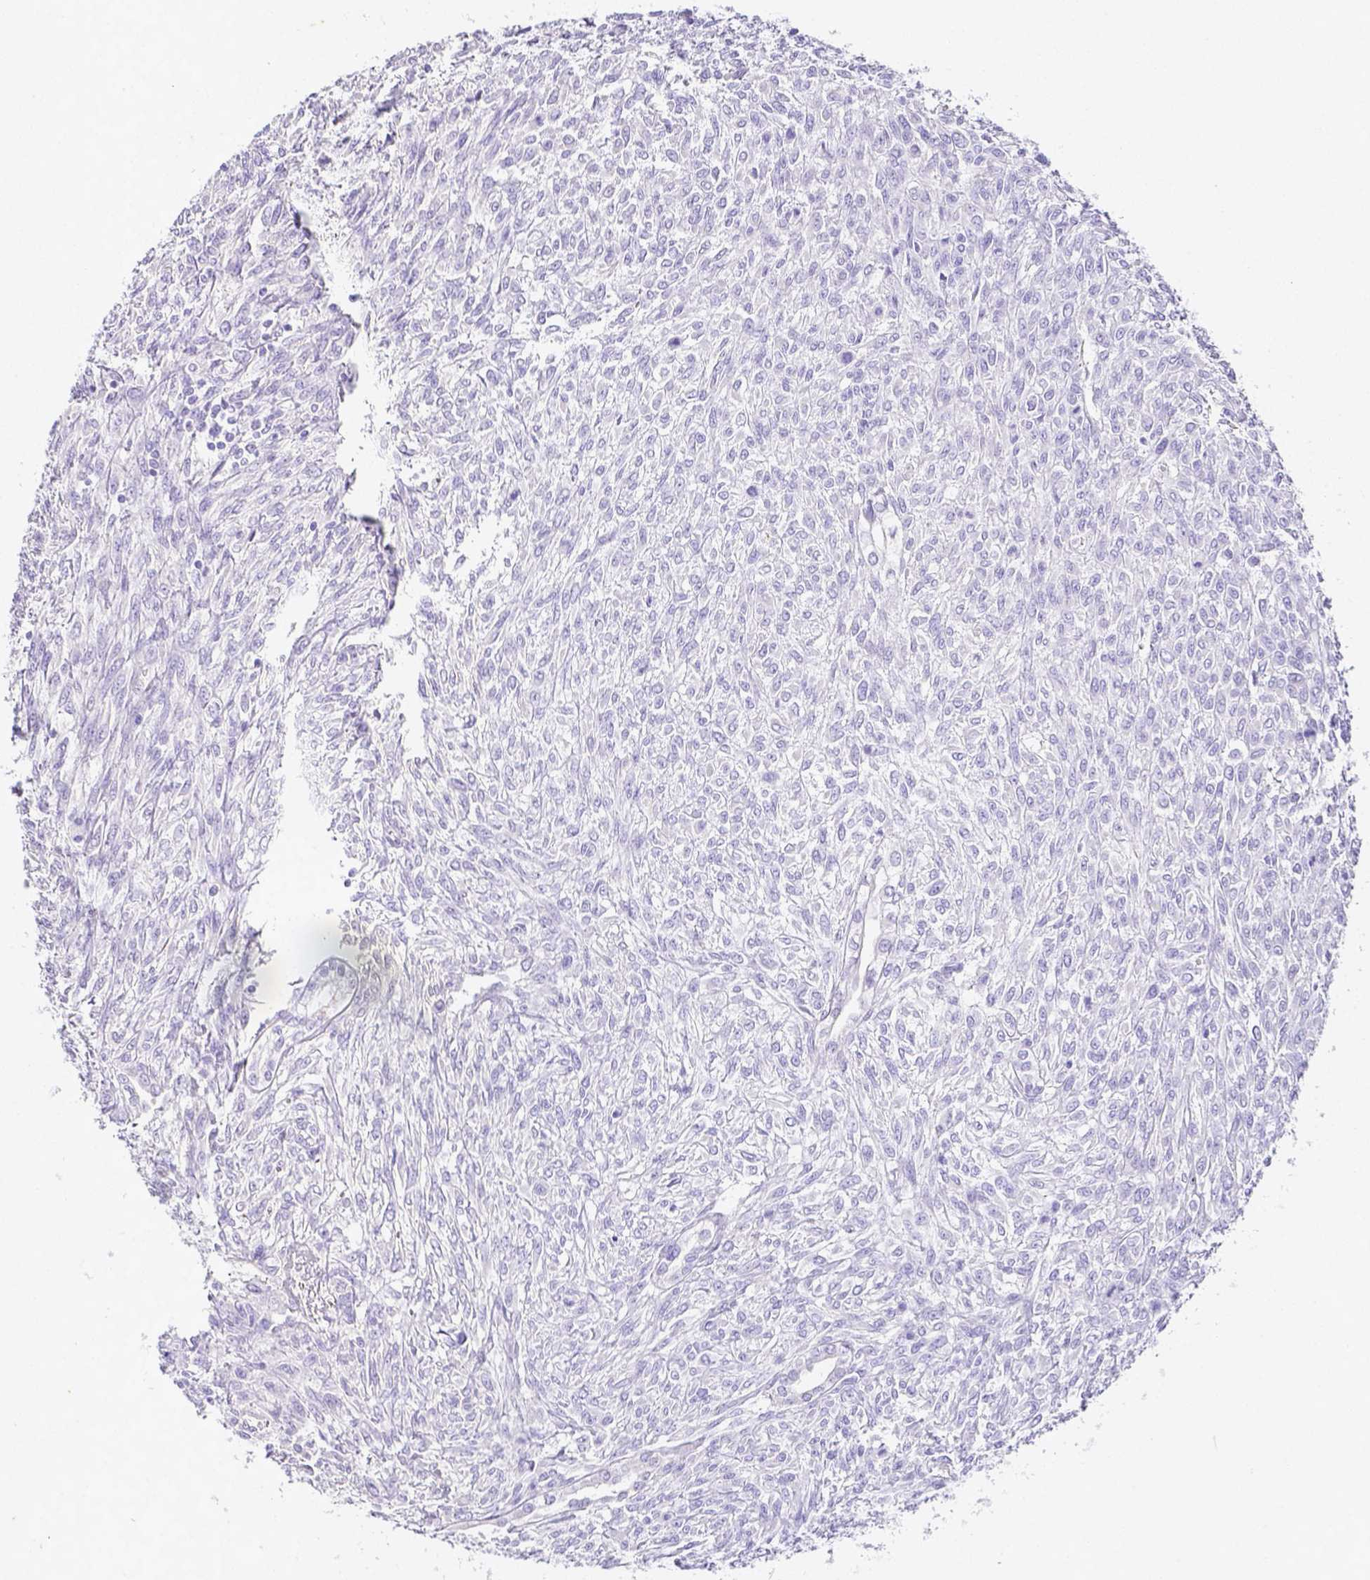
{"staining": {"intensity": "negative", "quantity": "none", "location": "none"}, "tissue": "renal cancer", "cell_type": "Tumor cells", "image_type": "cancer", "snomed": [{"axis": "morphology", "description": "Adenocarcinoma, NOS"}, {"axis": "topography", "description": "Kidney"}], "caption": "Immunohistochemistry (IHC) photomicrograph of neoplastic tissue: renal cancer (adenocarcinoma) stained with DAB (3,3'-diaminobenzidine) shows no significant protein expression in tumor cells.", "gene": "ARHGAP36", "patient": {"sex": "male", "age": 58}}